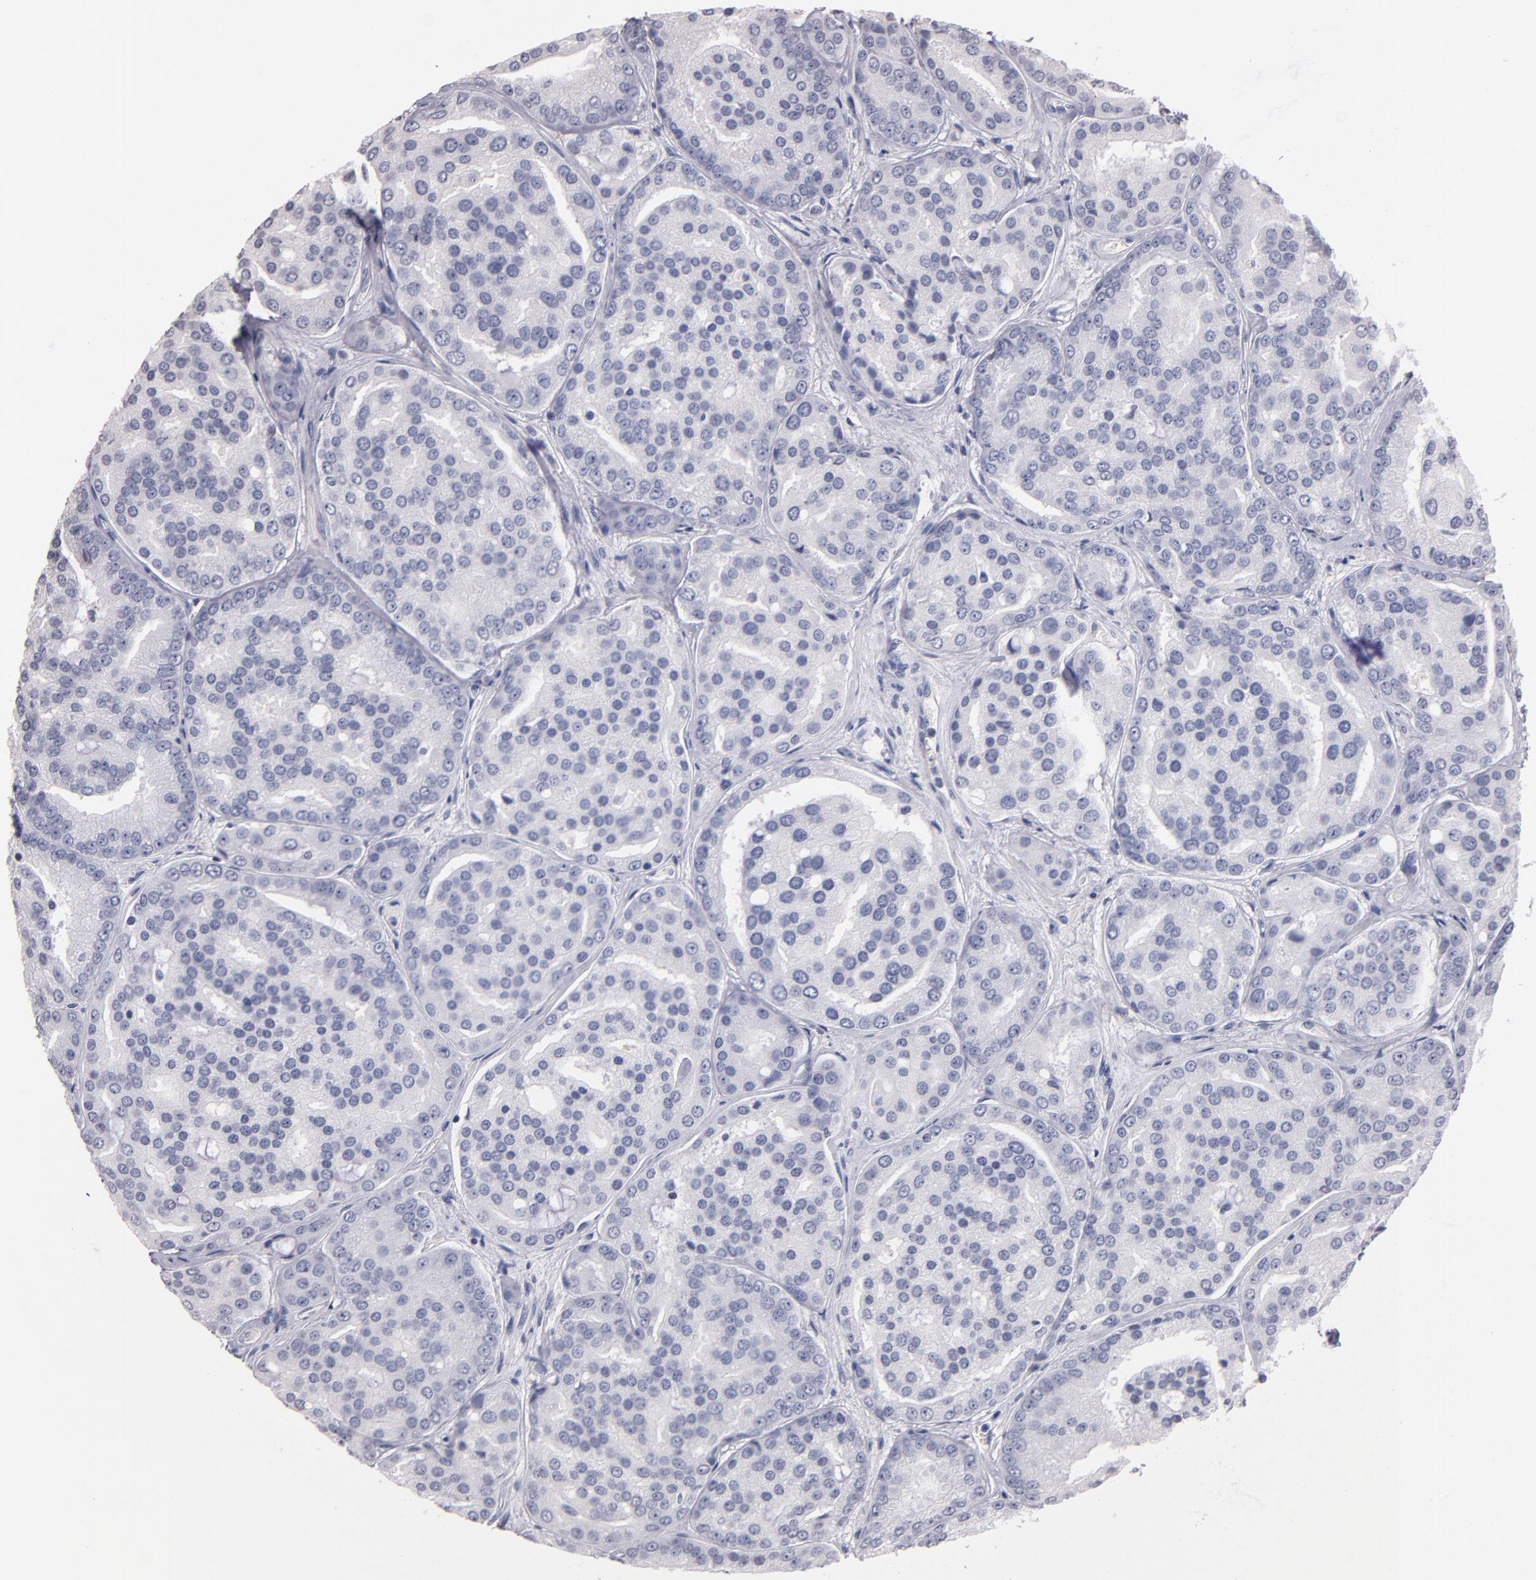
{"staining": {"intensity": "negative", "quantity": "none", "location": "none"}, "tissue": "prostate cancer", "cell_type": "Tumor cells", "image_type": "cancer", "snomed": [{"axis": "morphology", "description": "Adenocarcinoma, High grade"}, {"axis": "topography", "description": "Prostate"}], "caption": "A micrograph of human prostate adenocarcinoma (high-grade) is negative for staining in tumor cells.", "gene": "SOX10", "patient": {"sex": "male", "age": 64}}